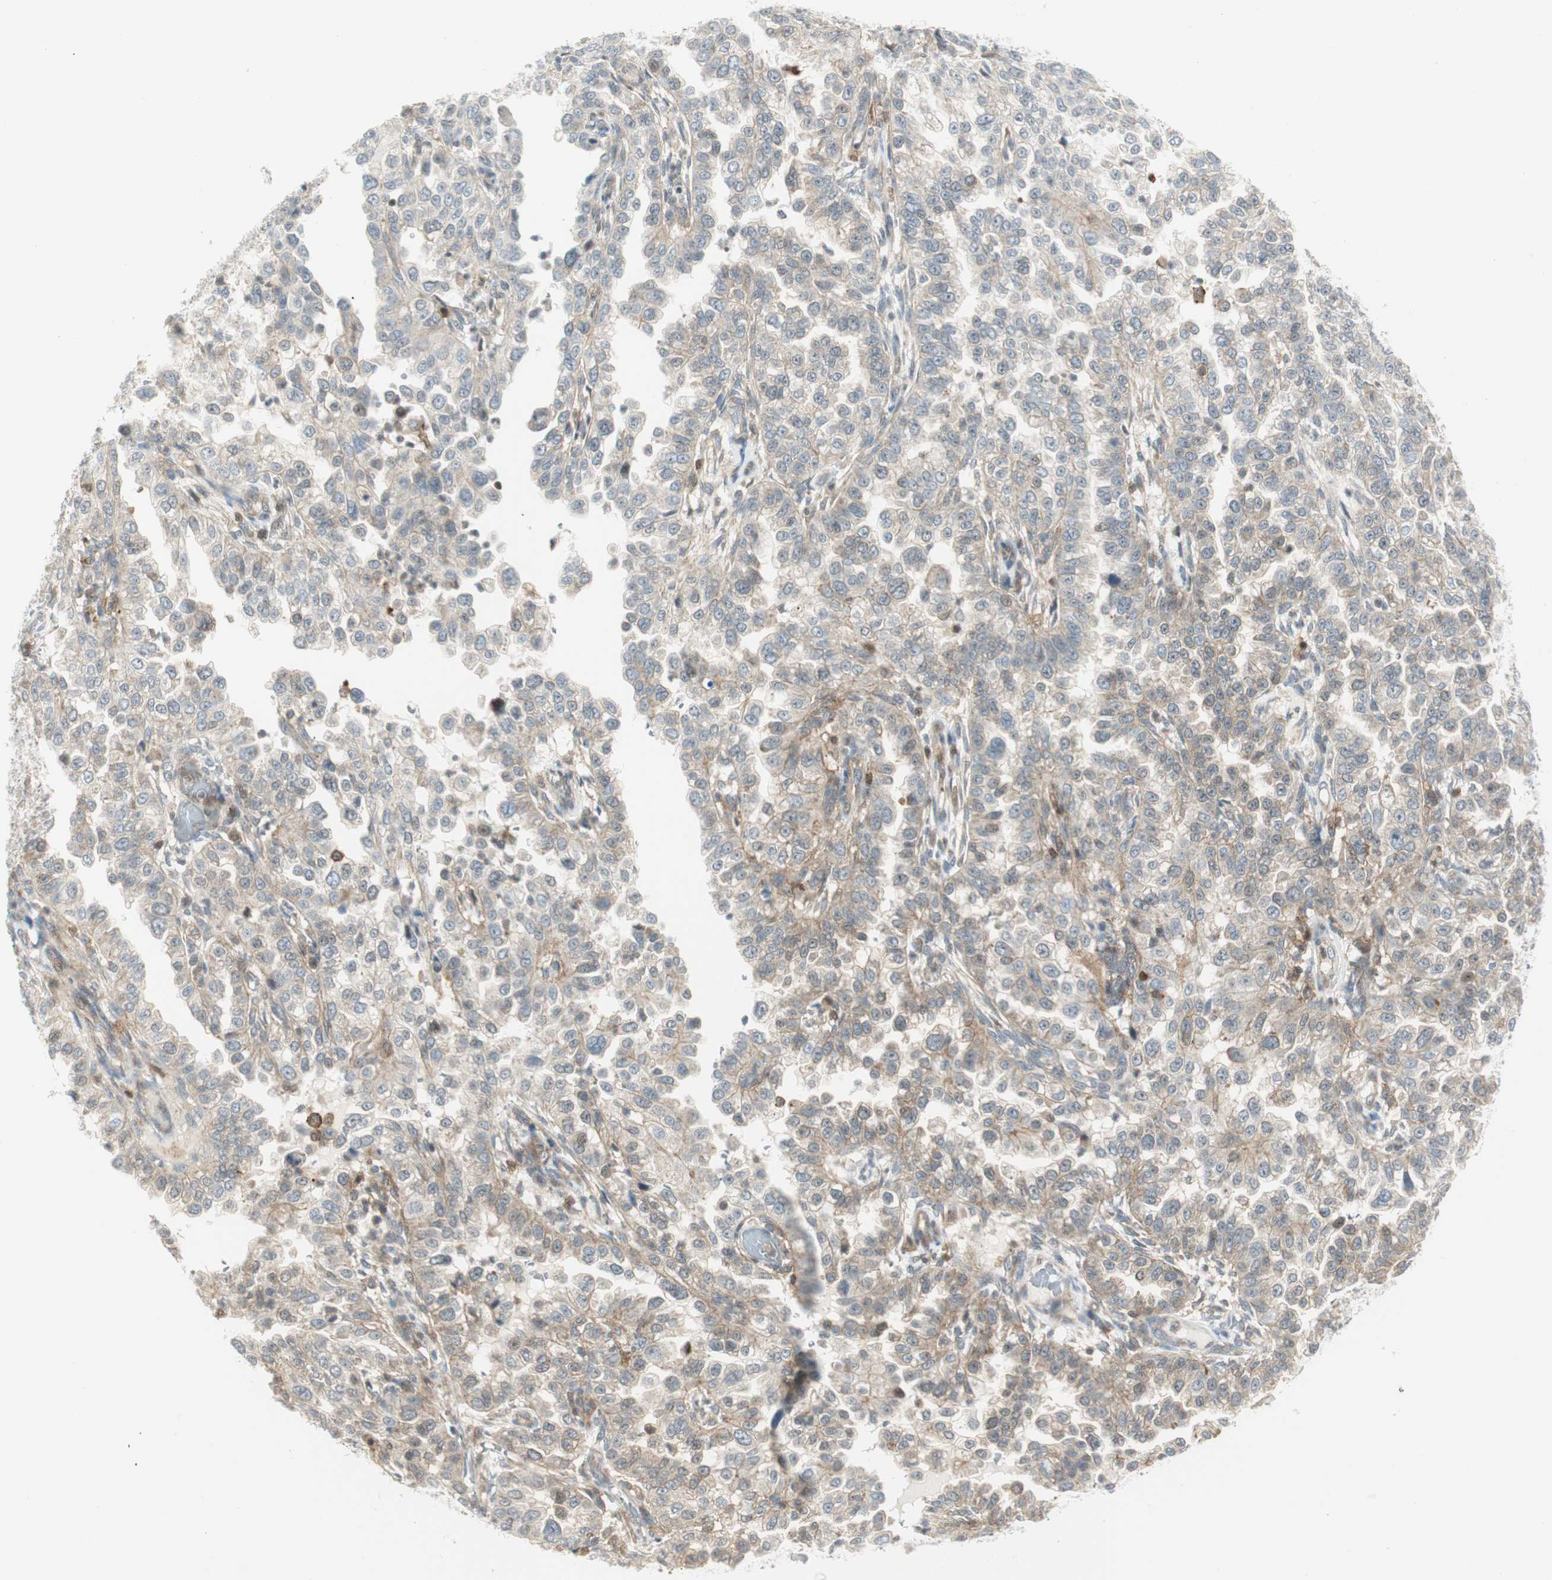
{"staining": {"intensity": "weak", "quantity": "25%-75%", "location": "cytoplasmic/membranous"}, "tissue": "endometrial cancer", "cell_type": "Tumor cells", "image_type": "cancer", "snomed": [{"axis": "morphology", "description": "Adenocarcinoma, NOS"}, {"axis": "topography", "description": "Endometrium"}], "caption": "Immunohistochemistry (DAB) staining of human endometrial cancer exhibits weak cytoplasmic/membranous protein positivity in approximately 25%-75% of tumor cells.", "gene": "PPP1CA", "patient": {"sex": "female", "age": 85}}